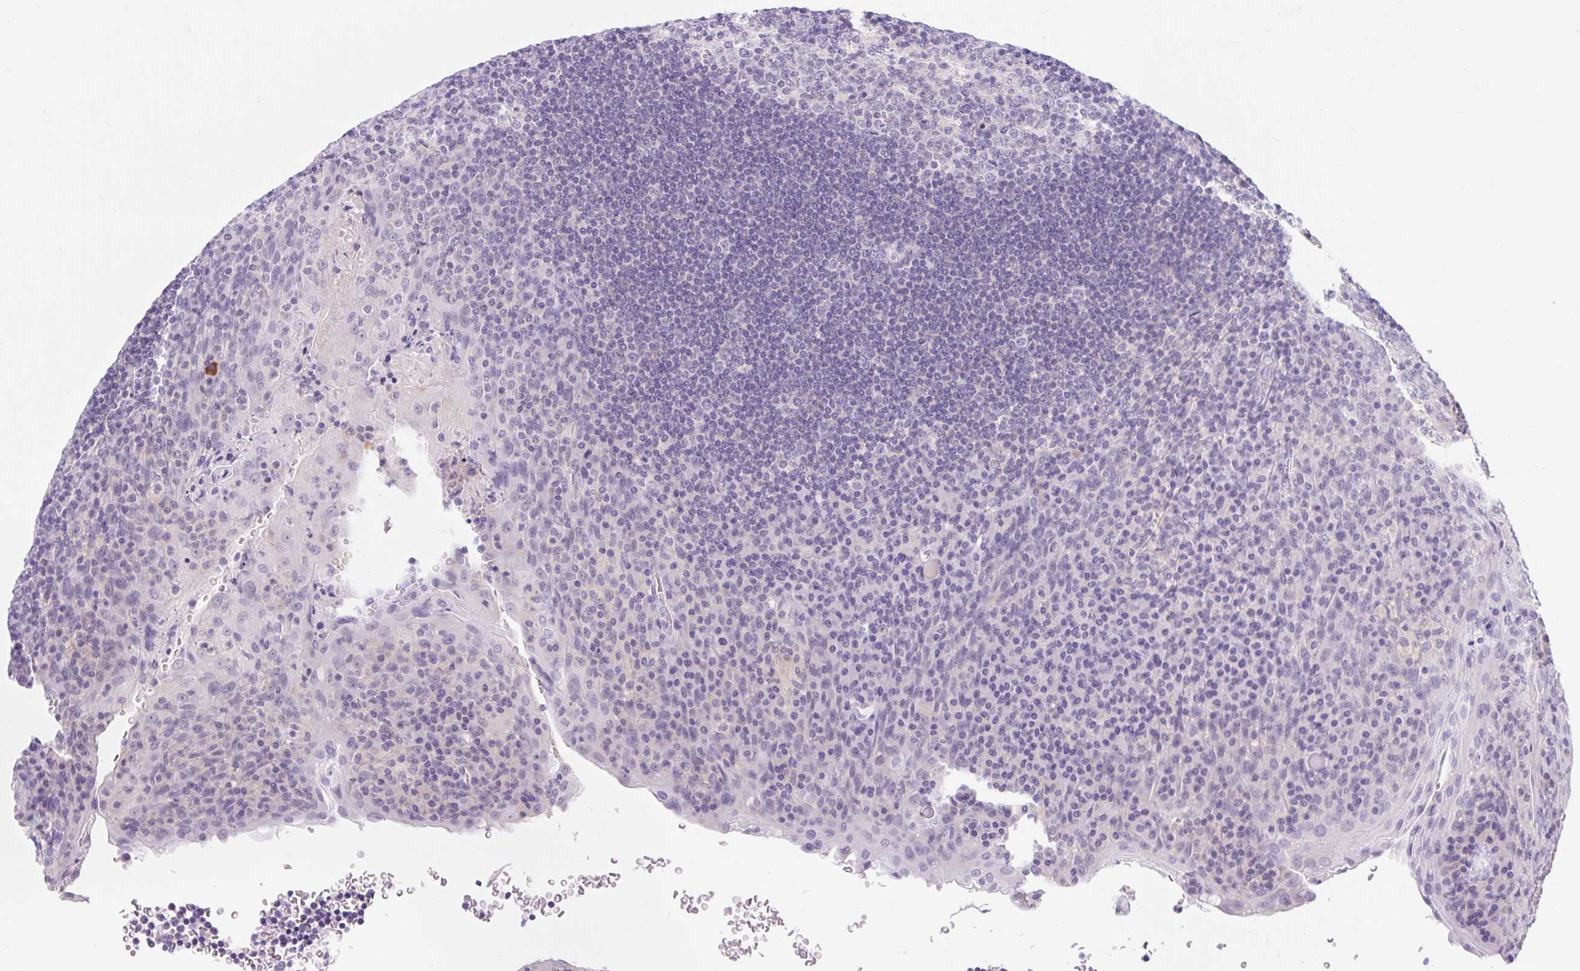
{"staining": {"intensity": "negative", "quantity": "none", "location": "none"}, "tissue": "tonsil", "cell_type": "Germinal center cells", "image_type": "normal", "snomed": [{"axis": "morphology", "description": "Normal tissue, NOS"}, {"axis": "topography", "description": "Tonsil"}], "caption": "Immunohistochemistry histopathology image of benign human tonsil stained for a protein (brown), which reveals no positivity in germinal center cells.", "gene": "SLC28A1", "patient": {"sex": "male", "age": 17}}